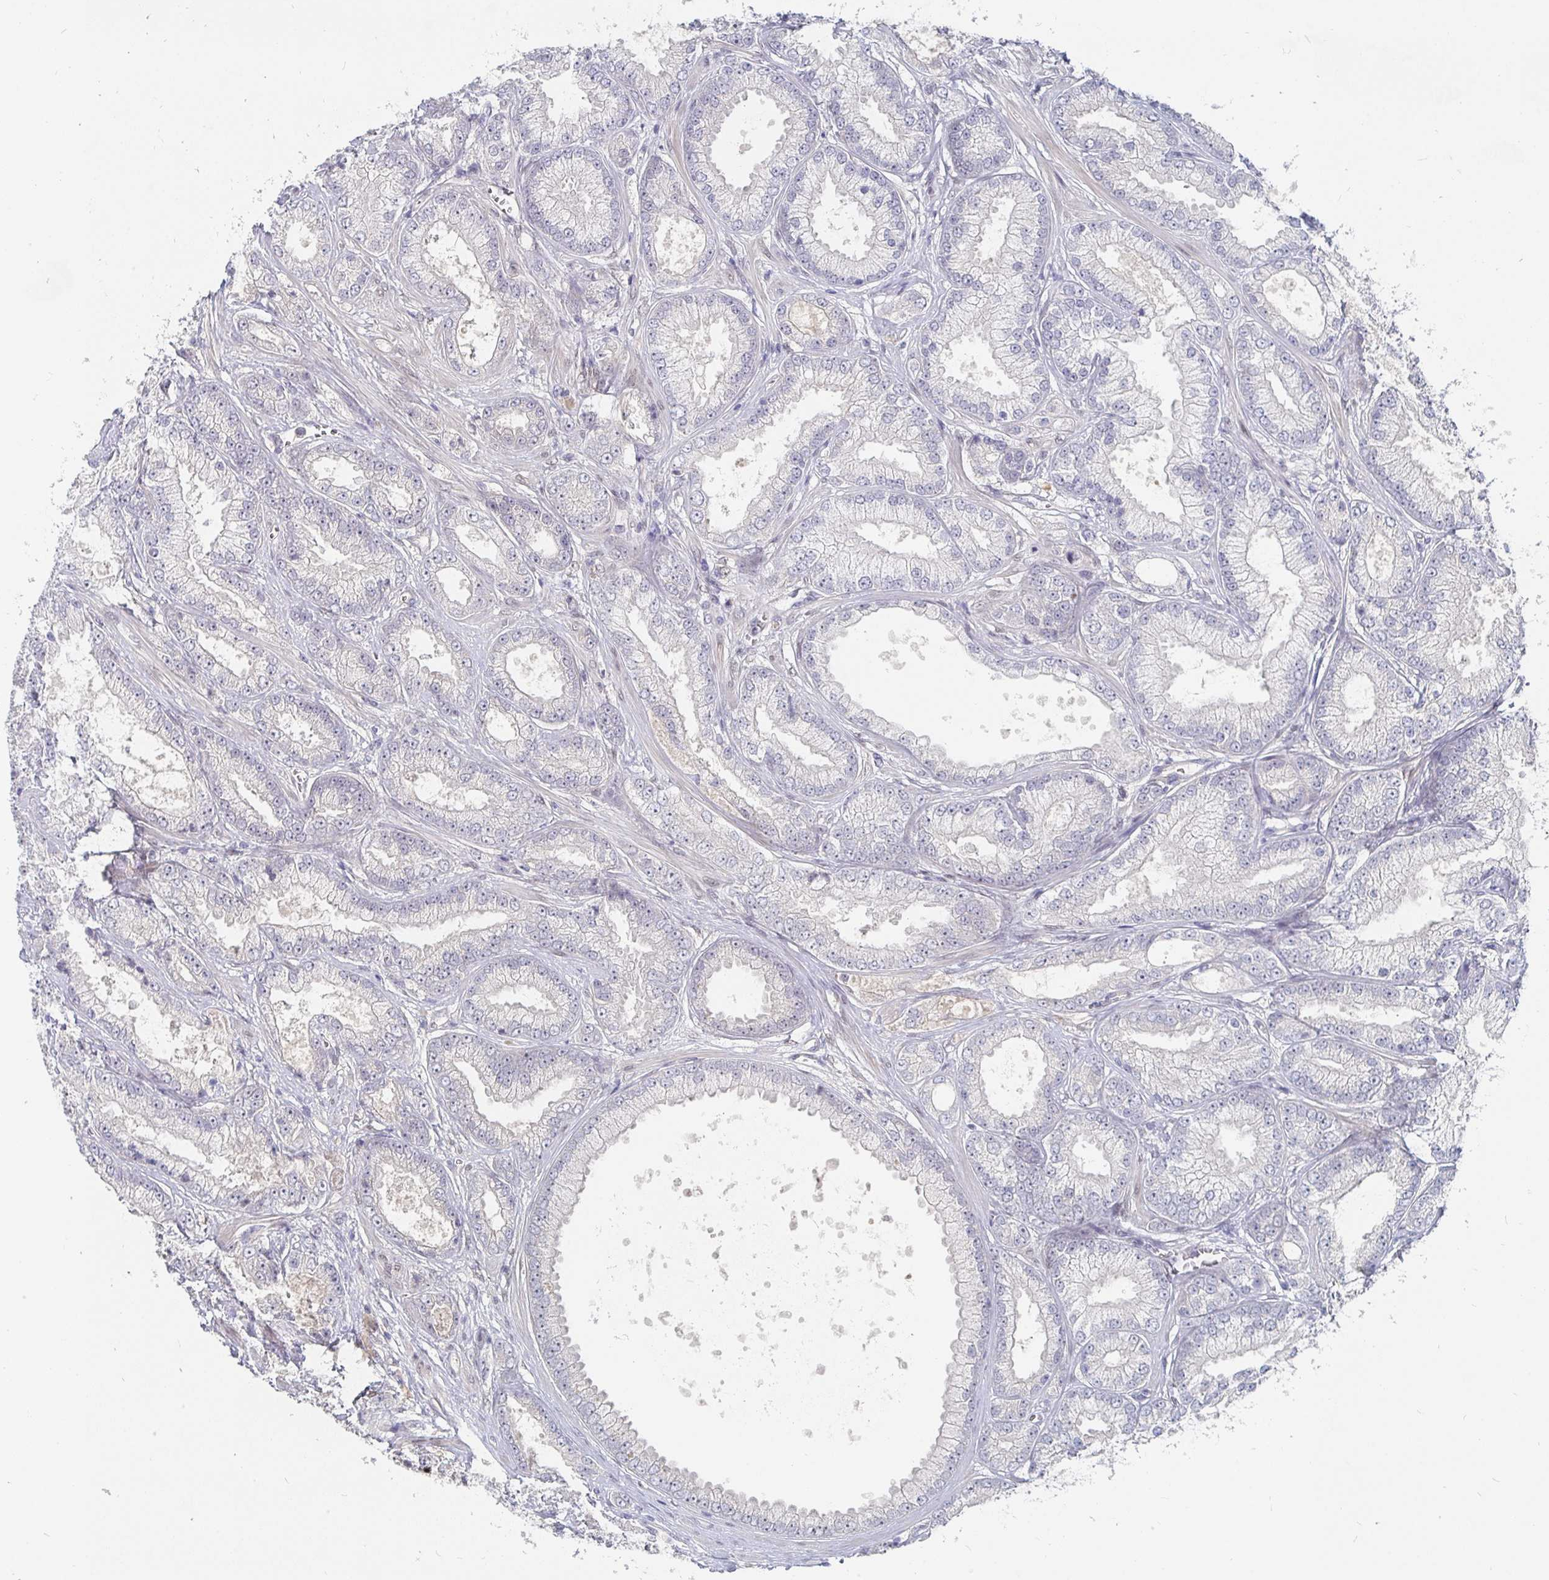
{"staining": {"intensity": "negative", "quantity": "none", "location": "none"}, "tissue": "prostate cancer", "cell_type": "Tumor cells", "image_type": "cancer", "snomed": [{"axis": "morphology", "description": "Adenocarcinoma, High grade"}, {"axis": "topography", "description": "Prostate"}], "caption": "Immunohistochemical staining of high-grade adenocarcinoma (prostate) reveals no significant expression in tumor cells.", "gene": "MEIS1", "patient": {"sex": "male", "age": 67}}